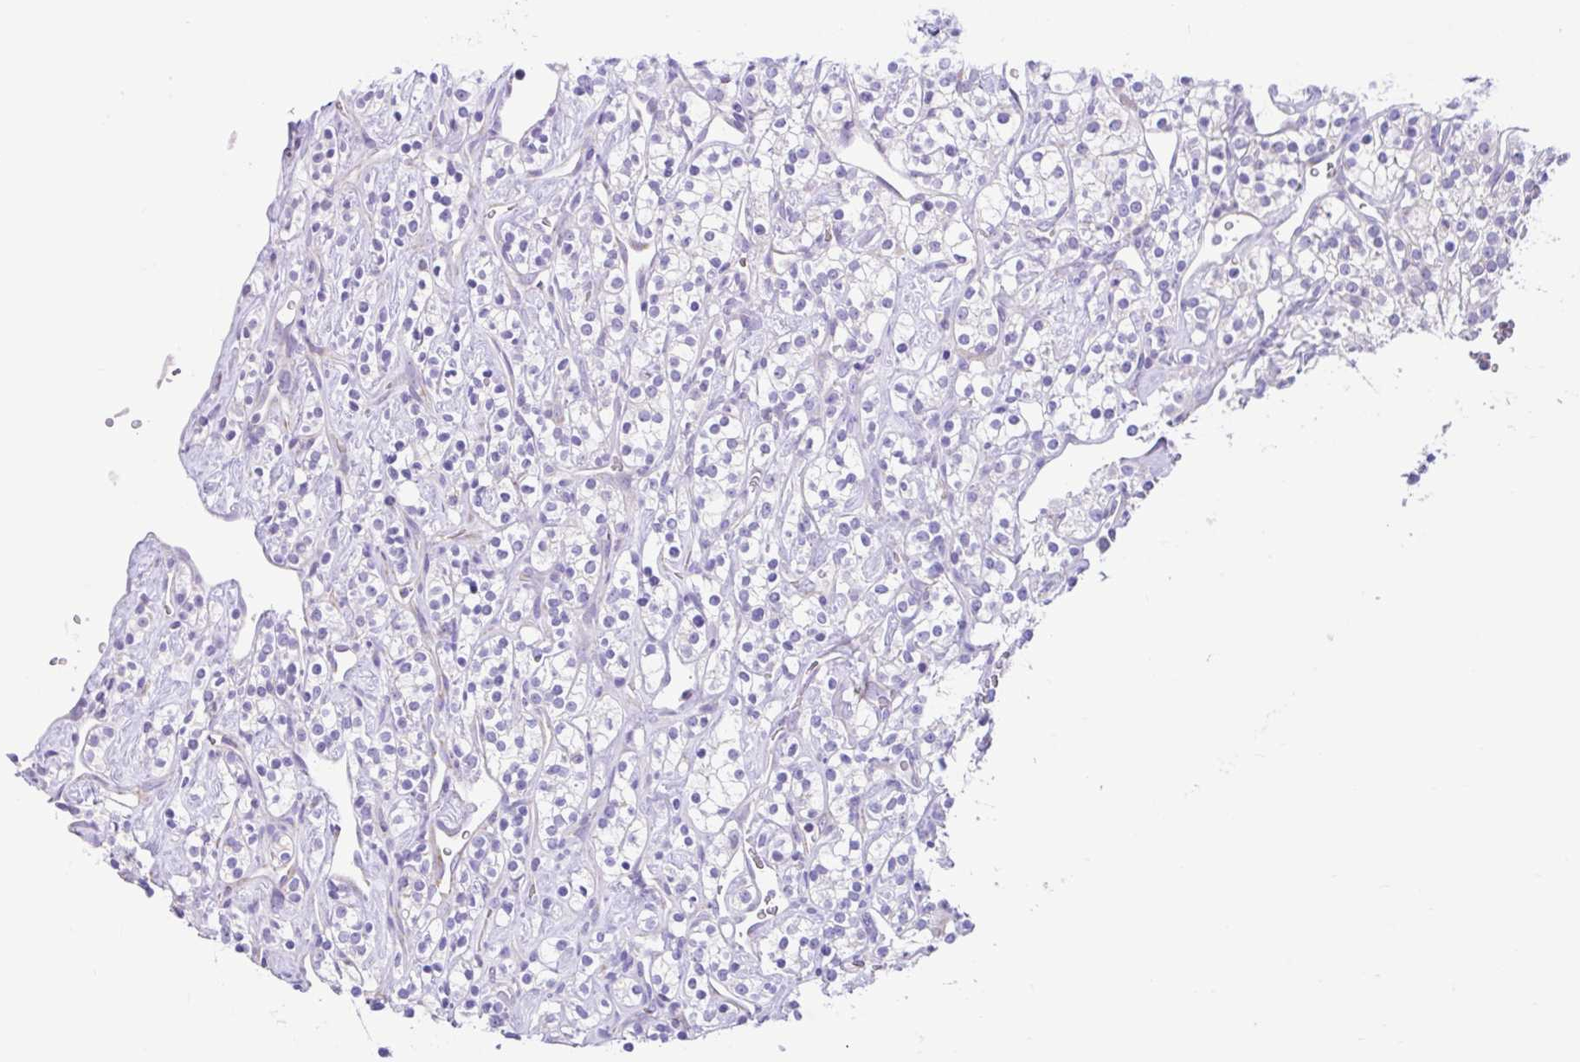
{"staining": {"intensity": "negative", "quantity": "none", "location": "none"}, "tissue": "renal cancer", "cell_type": "Tumor cells", "image_type": "cancer", "snomed": [{"axis": "morphology", "description": "Adenocarcinoma, NOS"}, {"axis": "topography", "description": "Kidney"}], "caption": "Immunohistochemical staining of human renal adenocarcinoma demonstrates no significant expression in tumor cells.", "gene": "NDUFS2", "patient": {"sex": "male", "age": 77}}